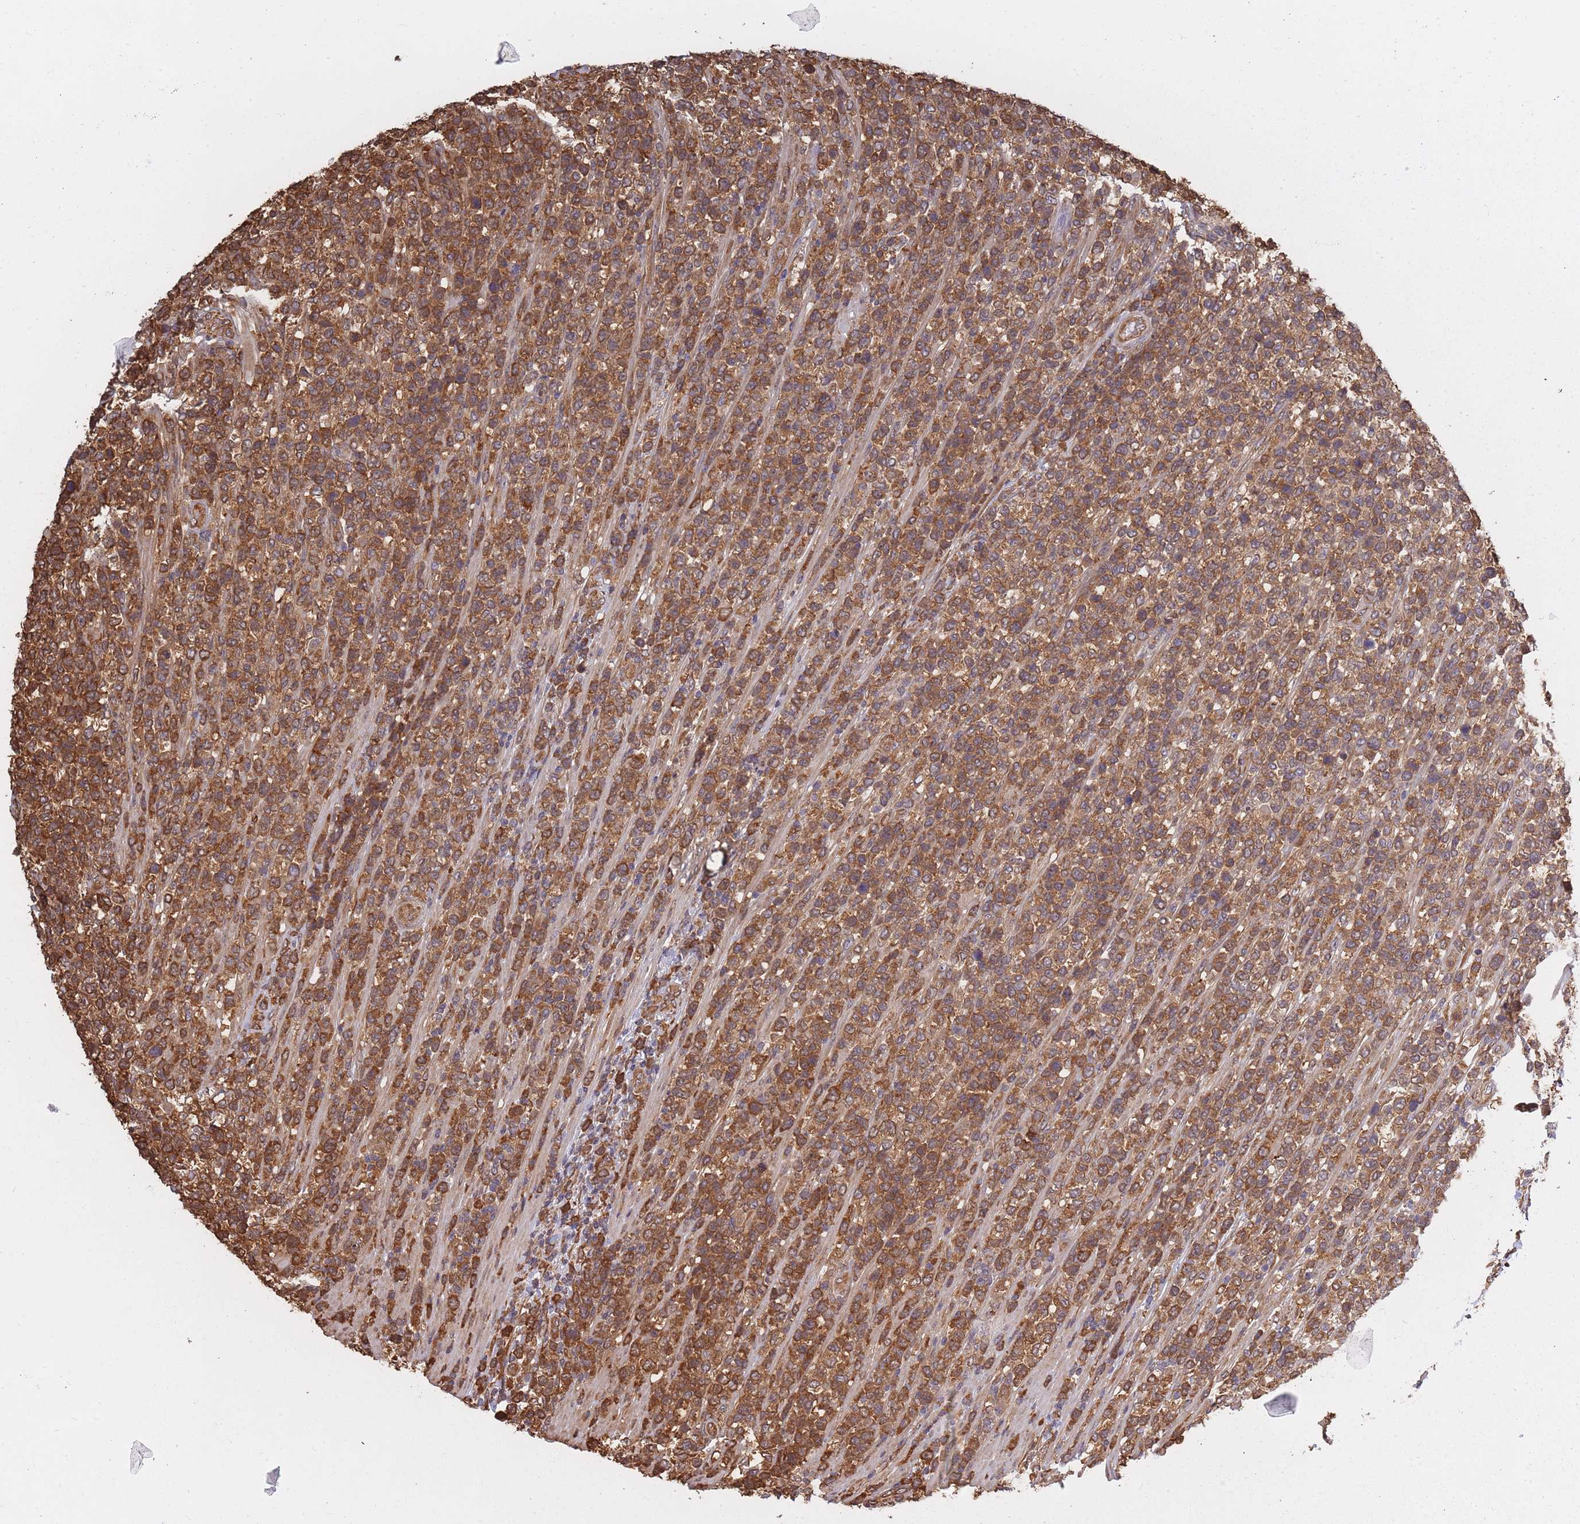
{"staining": {"intensity": "moderate", "quantity": ">75%", "location": "cytoplasmic/membranous"}, "tissue": "lymphoma", "cell_type": "Tumor cells", "image_type": "cancer", "snomed": [{"axis": "morphology", "description": "Malignant lymphoma, non-Hodgkin's type, High grade"}, {"axis": "topography", "description": "Soft tissue"}], "caption": "Protein analysis of malignant lymphoma, non-Hodgkin's type (high-grade) tissue demonstrates moderate cytoplasmic/membranous positivity in approximately >75% of tumor cells. (DAB IHC, brown staining for protein, blue staining for nuclei).", "gene": "ARL13B", "patient": {"sex": "female", "age": 56}}